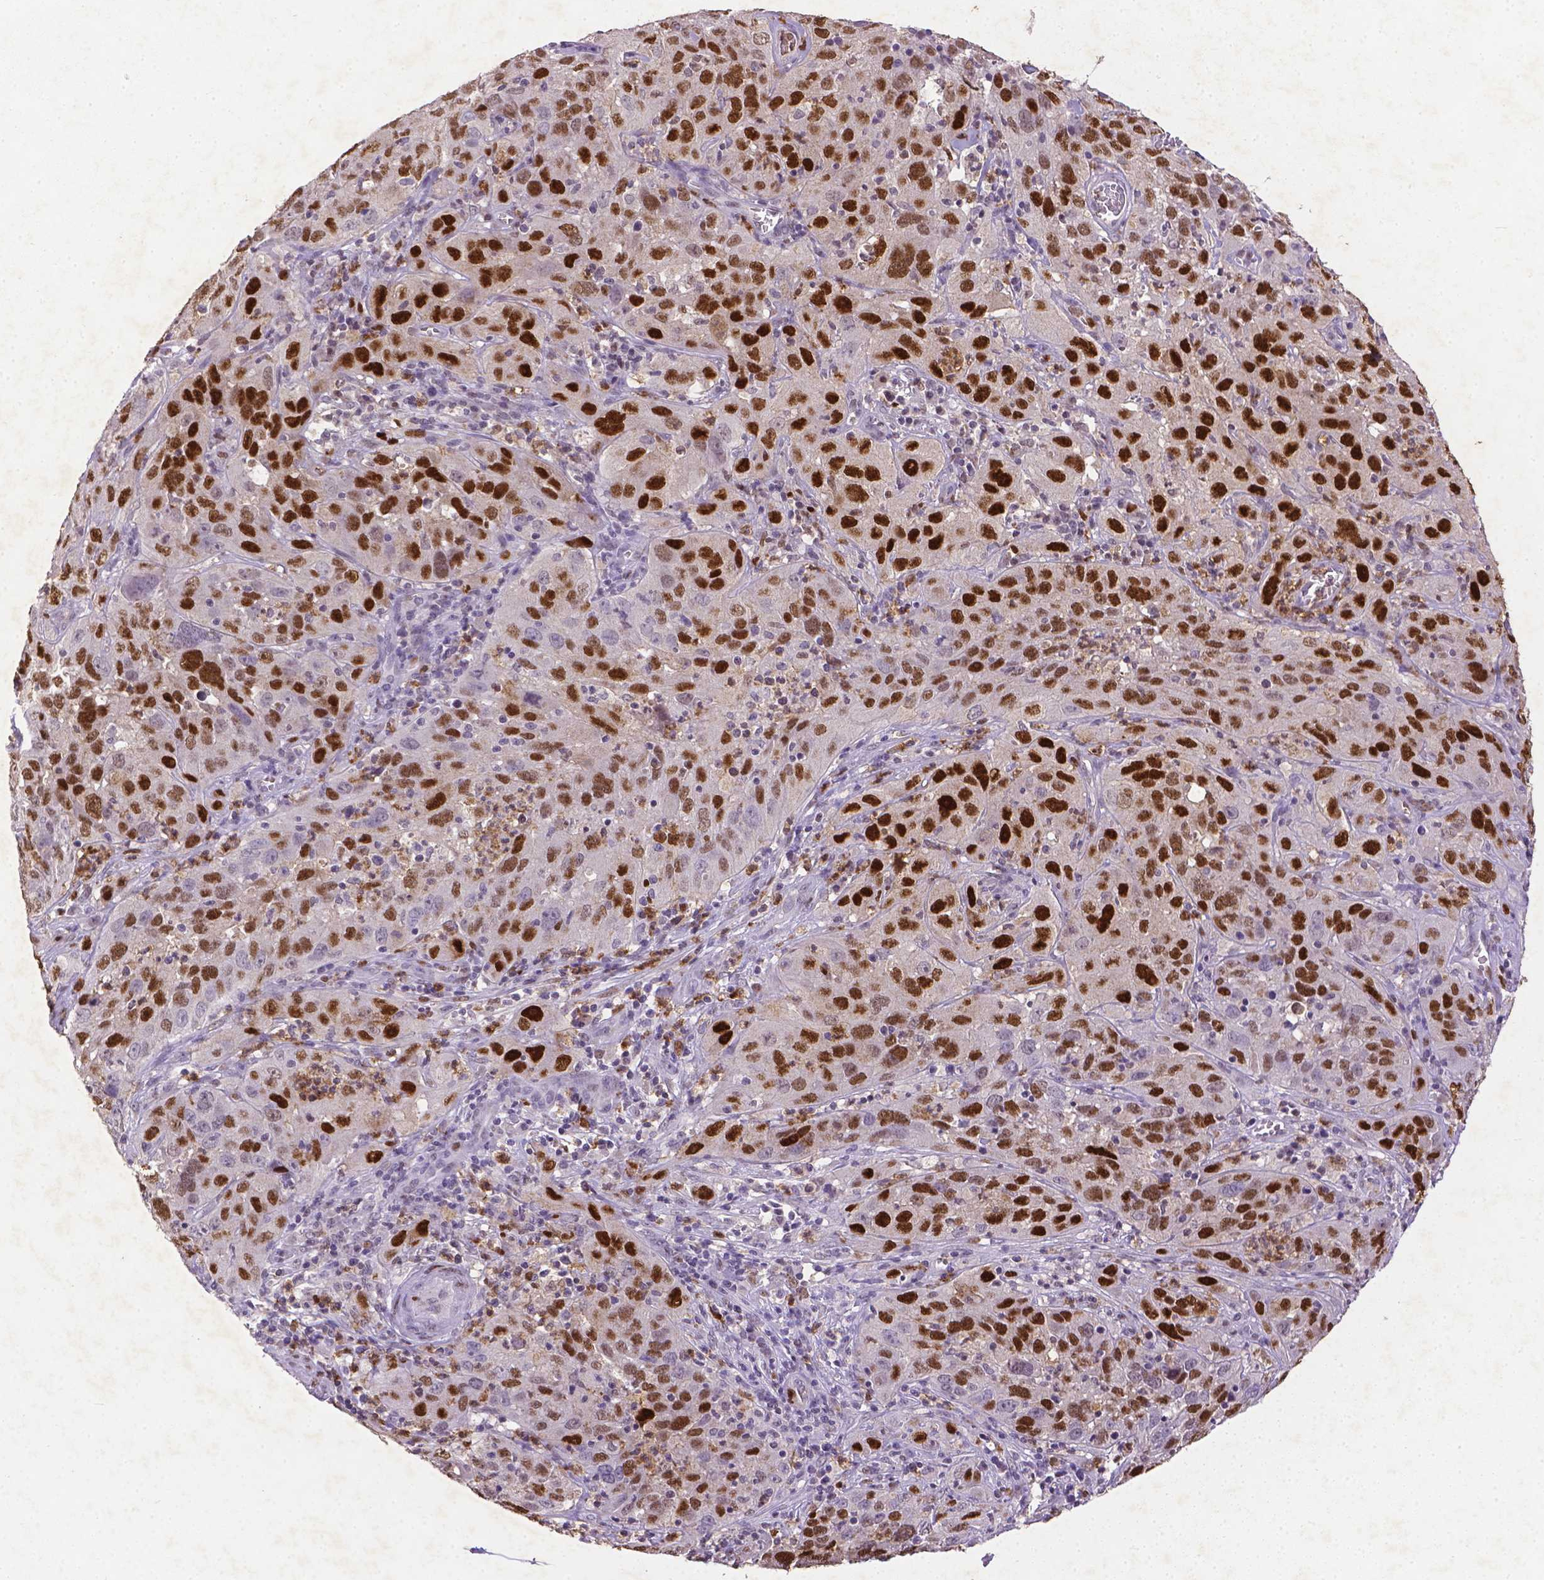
{"staining": {"intensity": "strong", "quantity": ">75%", "location": "nuclear"}, "tissue": "cervical cancer", "cell_type": "Tumor cells", "image_type": "cancer", "snomed": [{"axis": "morphology", "description": "Squamous cell carcinoma, NOS"}, {"axis": "topography", "description": "Cervix"}], "caption": "Cervical cancer stained with a protein marker demonstrates strong staining in tumor cells.", "gene": "CDKN1A", "patient": {"sex": "female", "age": 32}}